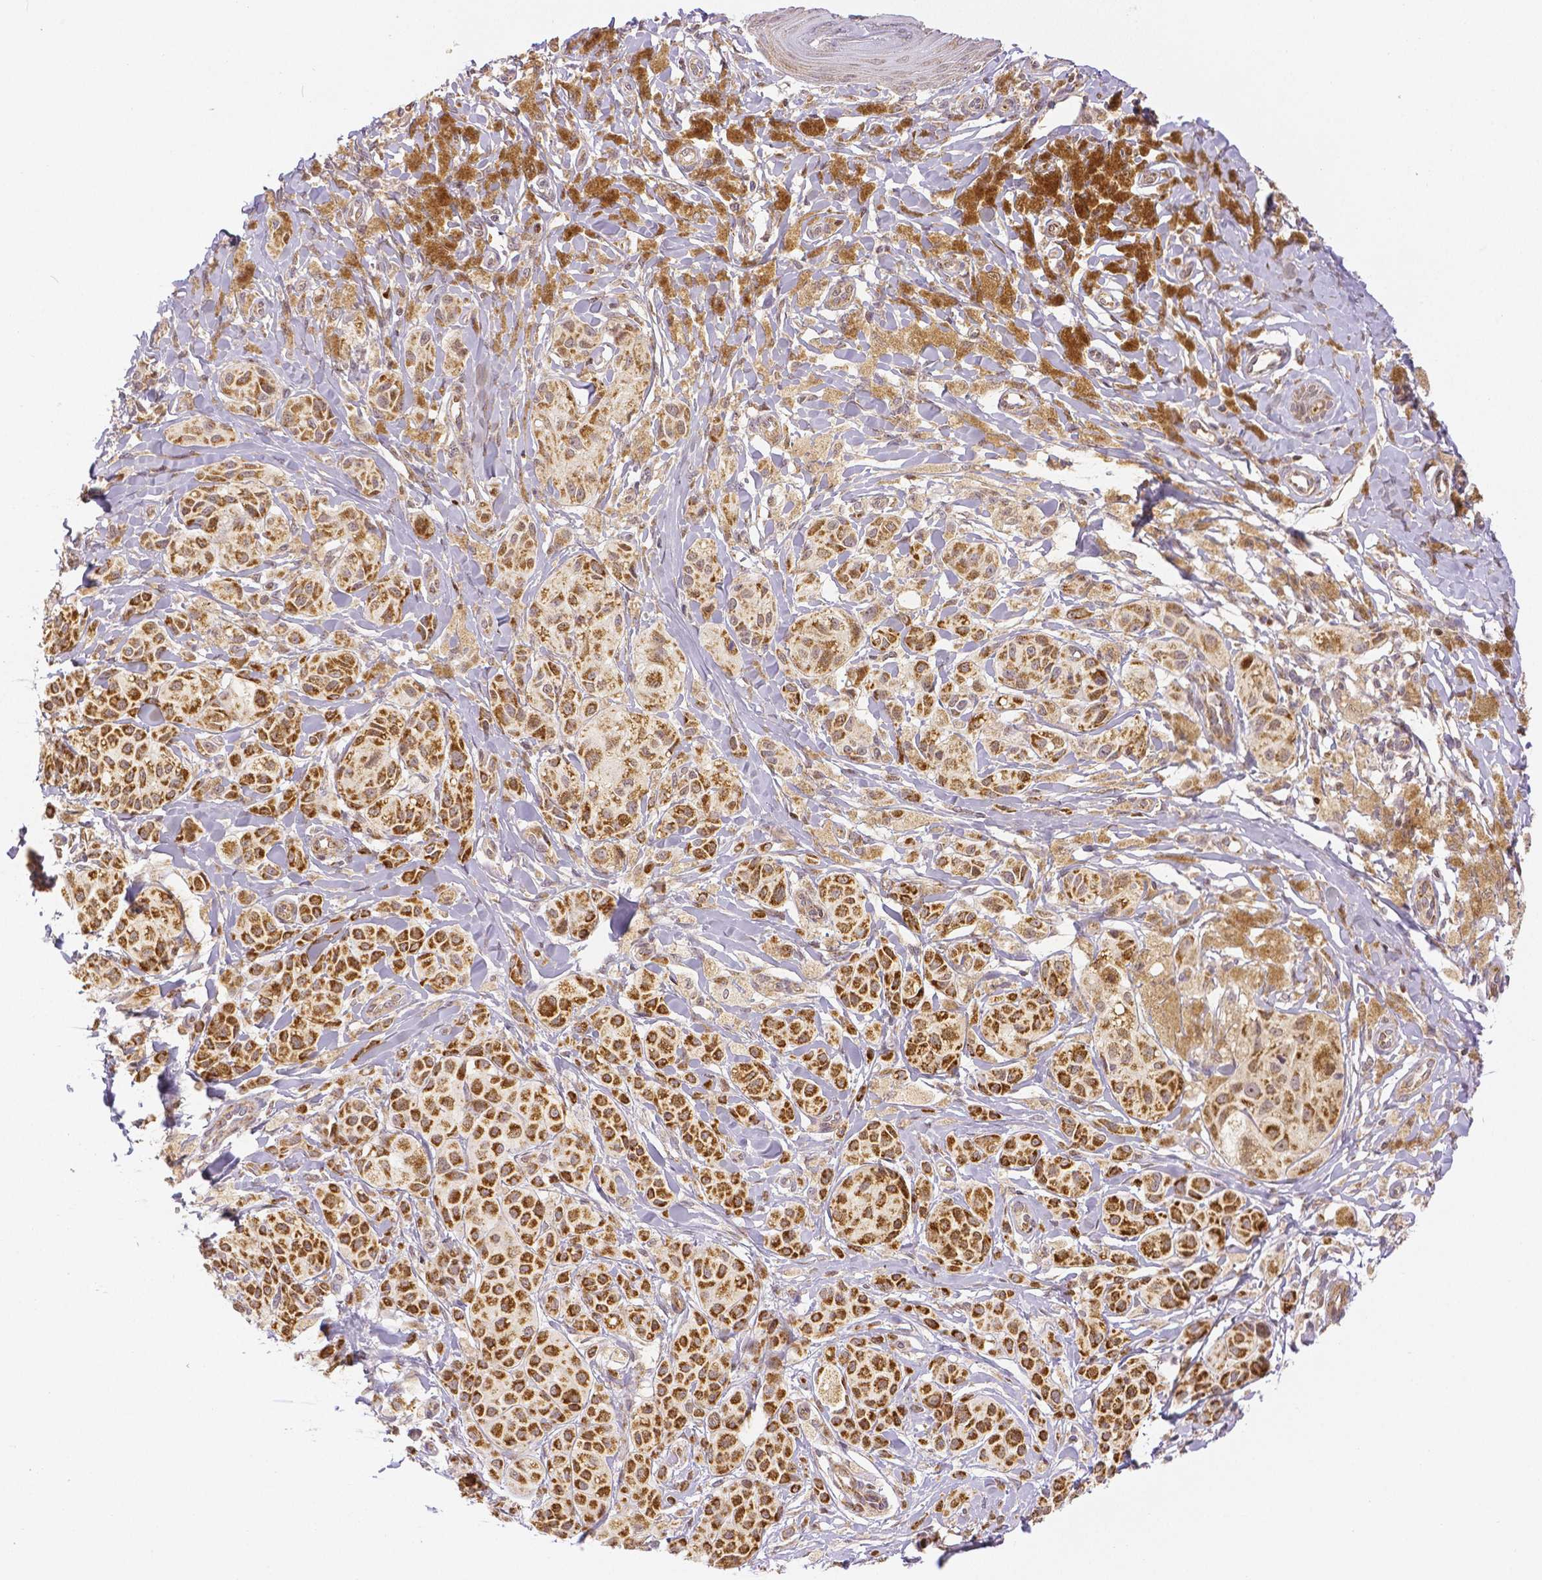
{"staining": {"intensity": "strong", "quantity": ">75%", "location": "cytoplasmic/membranous,nuclear"}, "tissue": "melanoma", "cell_type": "Tumor cells", "image_type": "cancer", "snomed": [{"axis": "morphology", "description": "Malignant melanoma, NOS"}, {"axis": "topography", "description": "Skin"}], "caption": "Malignant melanoma was stained to show a protein in brown. There is high levels of strong cytoplasmic/membranous and nuclear expression in approximately >75% of tumor cells.", "gene": "RHOT1", "patient": {"sex": "female", "age": 80}}